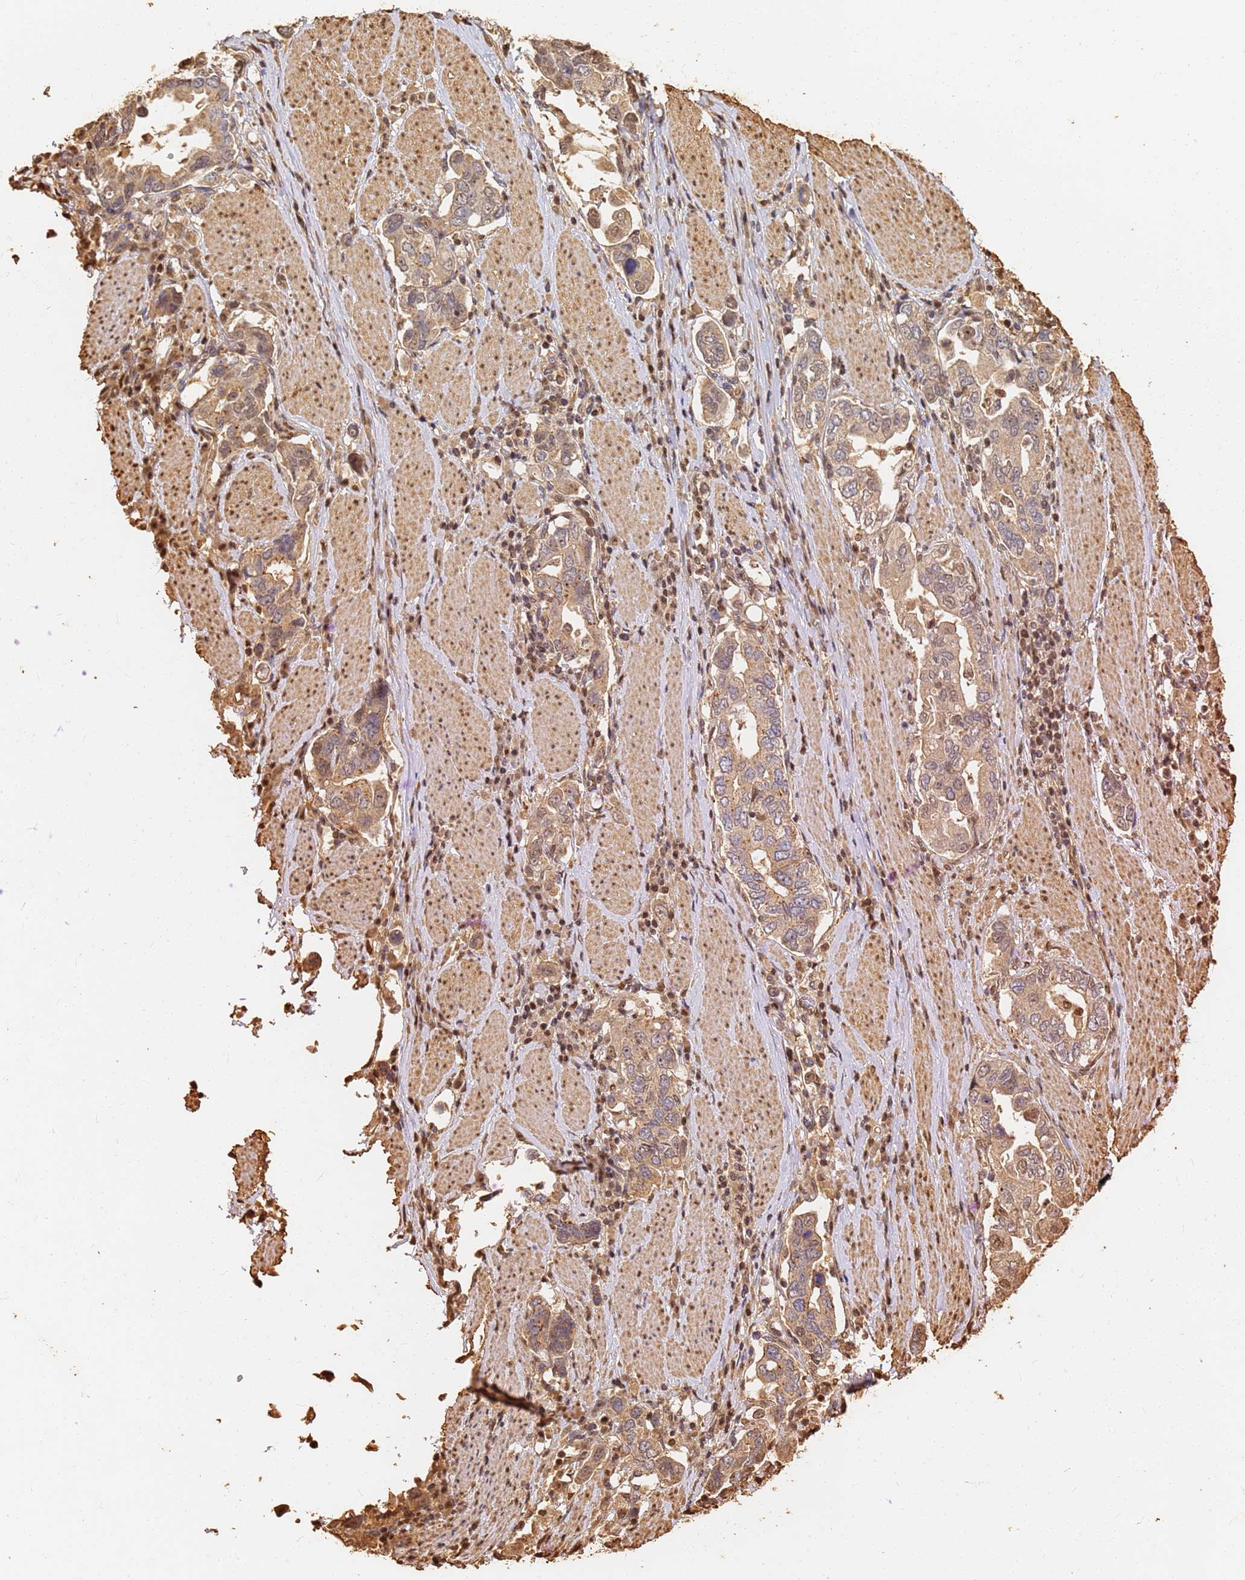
{"staining": {"intensity": "weak", "quantity": ">75%", "location": "cytoplasmic/membranous,nuclear"}, "tissue": "stomach cancer", "cell_type": "Tumor cells", "image_type": "cancer", "snomed": [{"axis": "morphology", "description": "Adenocarcinoma, NOS"}, {"axis": "topography", "description": "Stomach, upper"}, {"axis": "topography", "description": "Stomach"}], "caption": "This is an image of immunohistochemistry (IHC) staining of stomach adenocarcinoma, which shows weak expression in the cytoplasmic/membranous and nuclear of tumor cells.", "gene": "JAK2", "patient": {"sex": "male", "age": 62}}